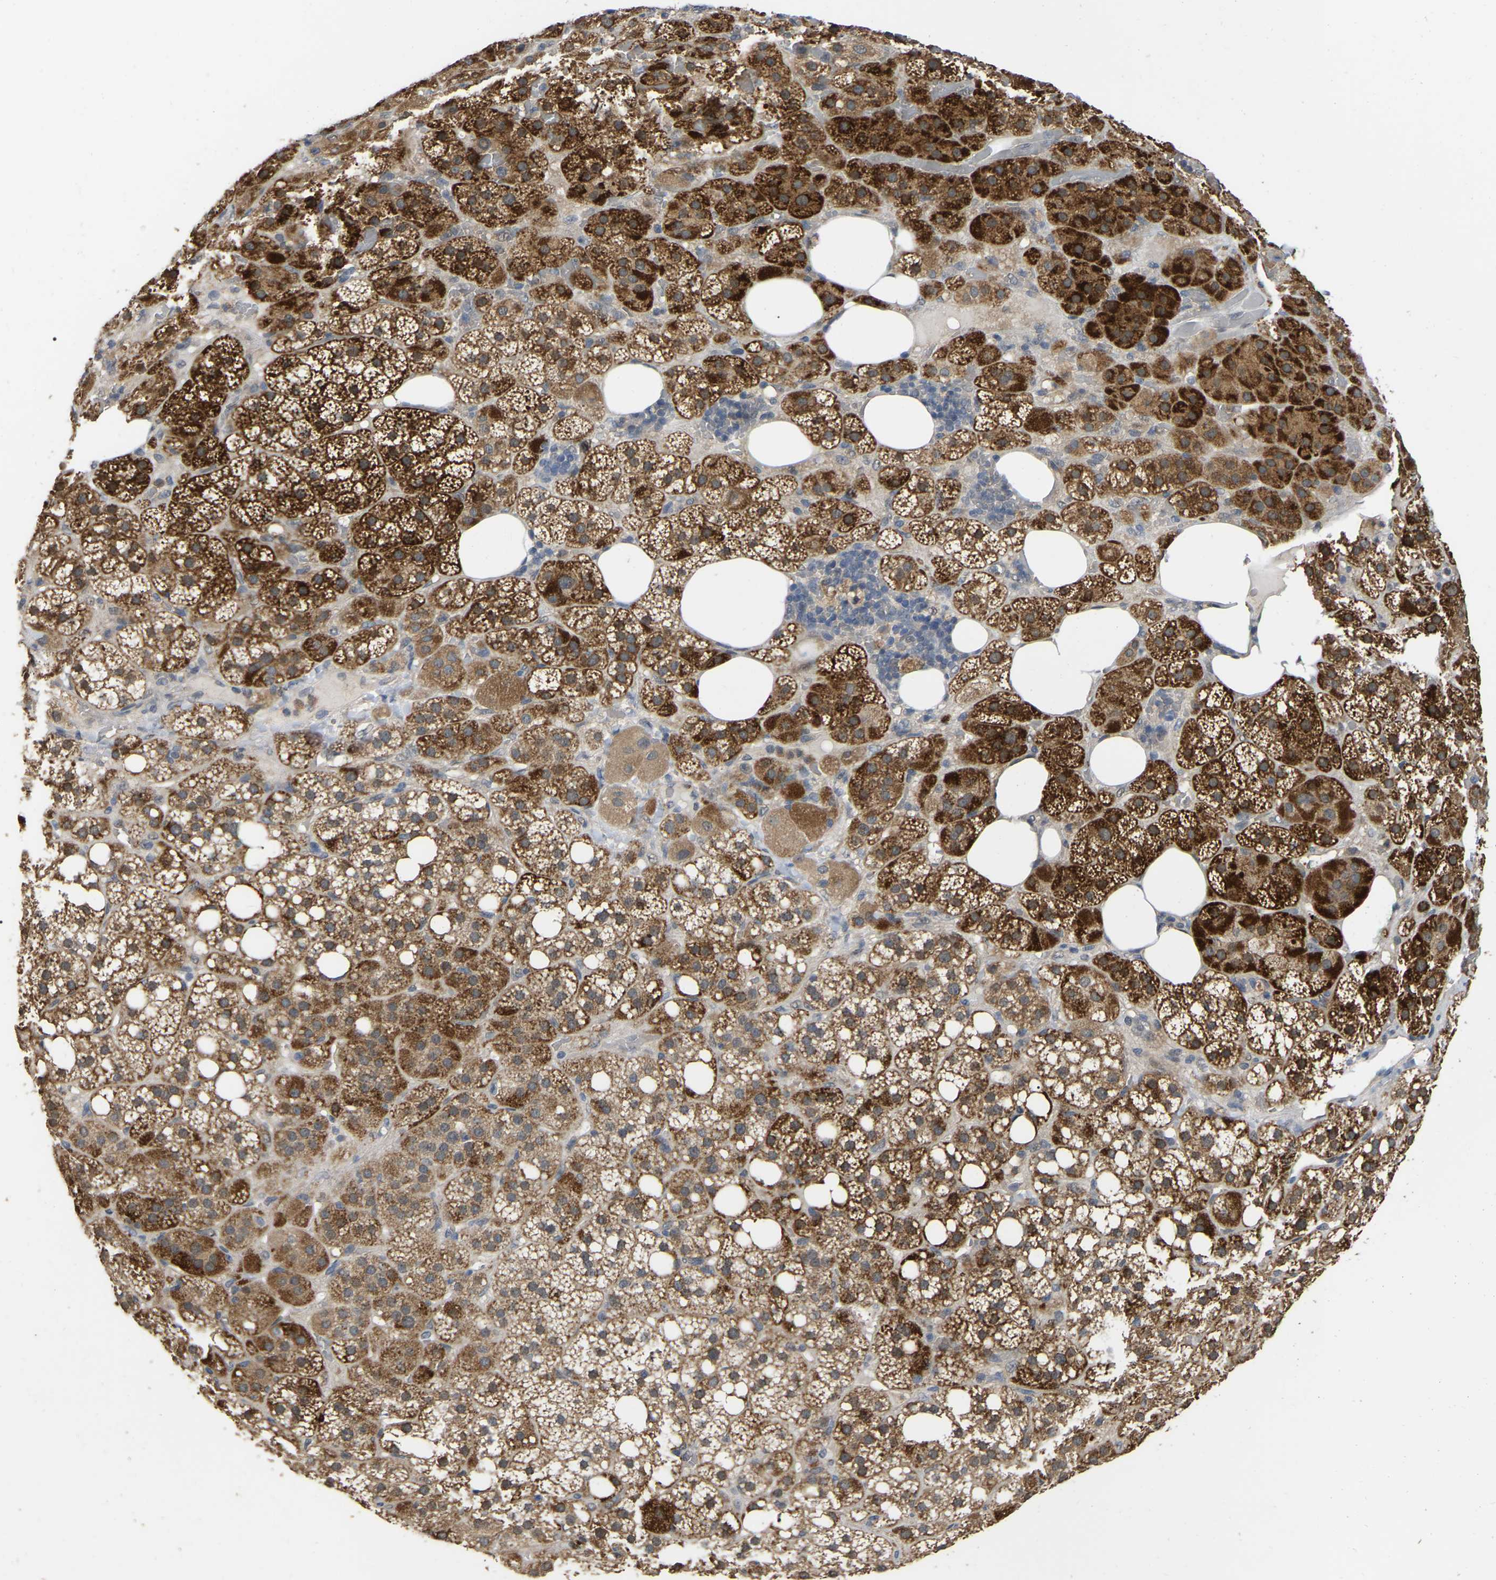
{"staining": {"intensity": "strong", "quantity": ">75%", "location": "cytoplasmic/membranous"}, "tissue": "adrenal gland", "cell_type": "Glandular cells", "image_type": "normal", "snomed": [{"axis": "morphology", "description": "Normal tissue, NOS"}, {"axis": "topography", "description": "Adrenal gland"}], "caption": "DAB (3,3'-diaminobenzidine) immunohistochemical staining of benign human adrenal gland reveals strong cytoplasmic/membranous protein positivity in approximately >75% of glandular cells.", "gene": "FAM219A", "patient": {"sex": "female", "age": 59}}